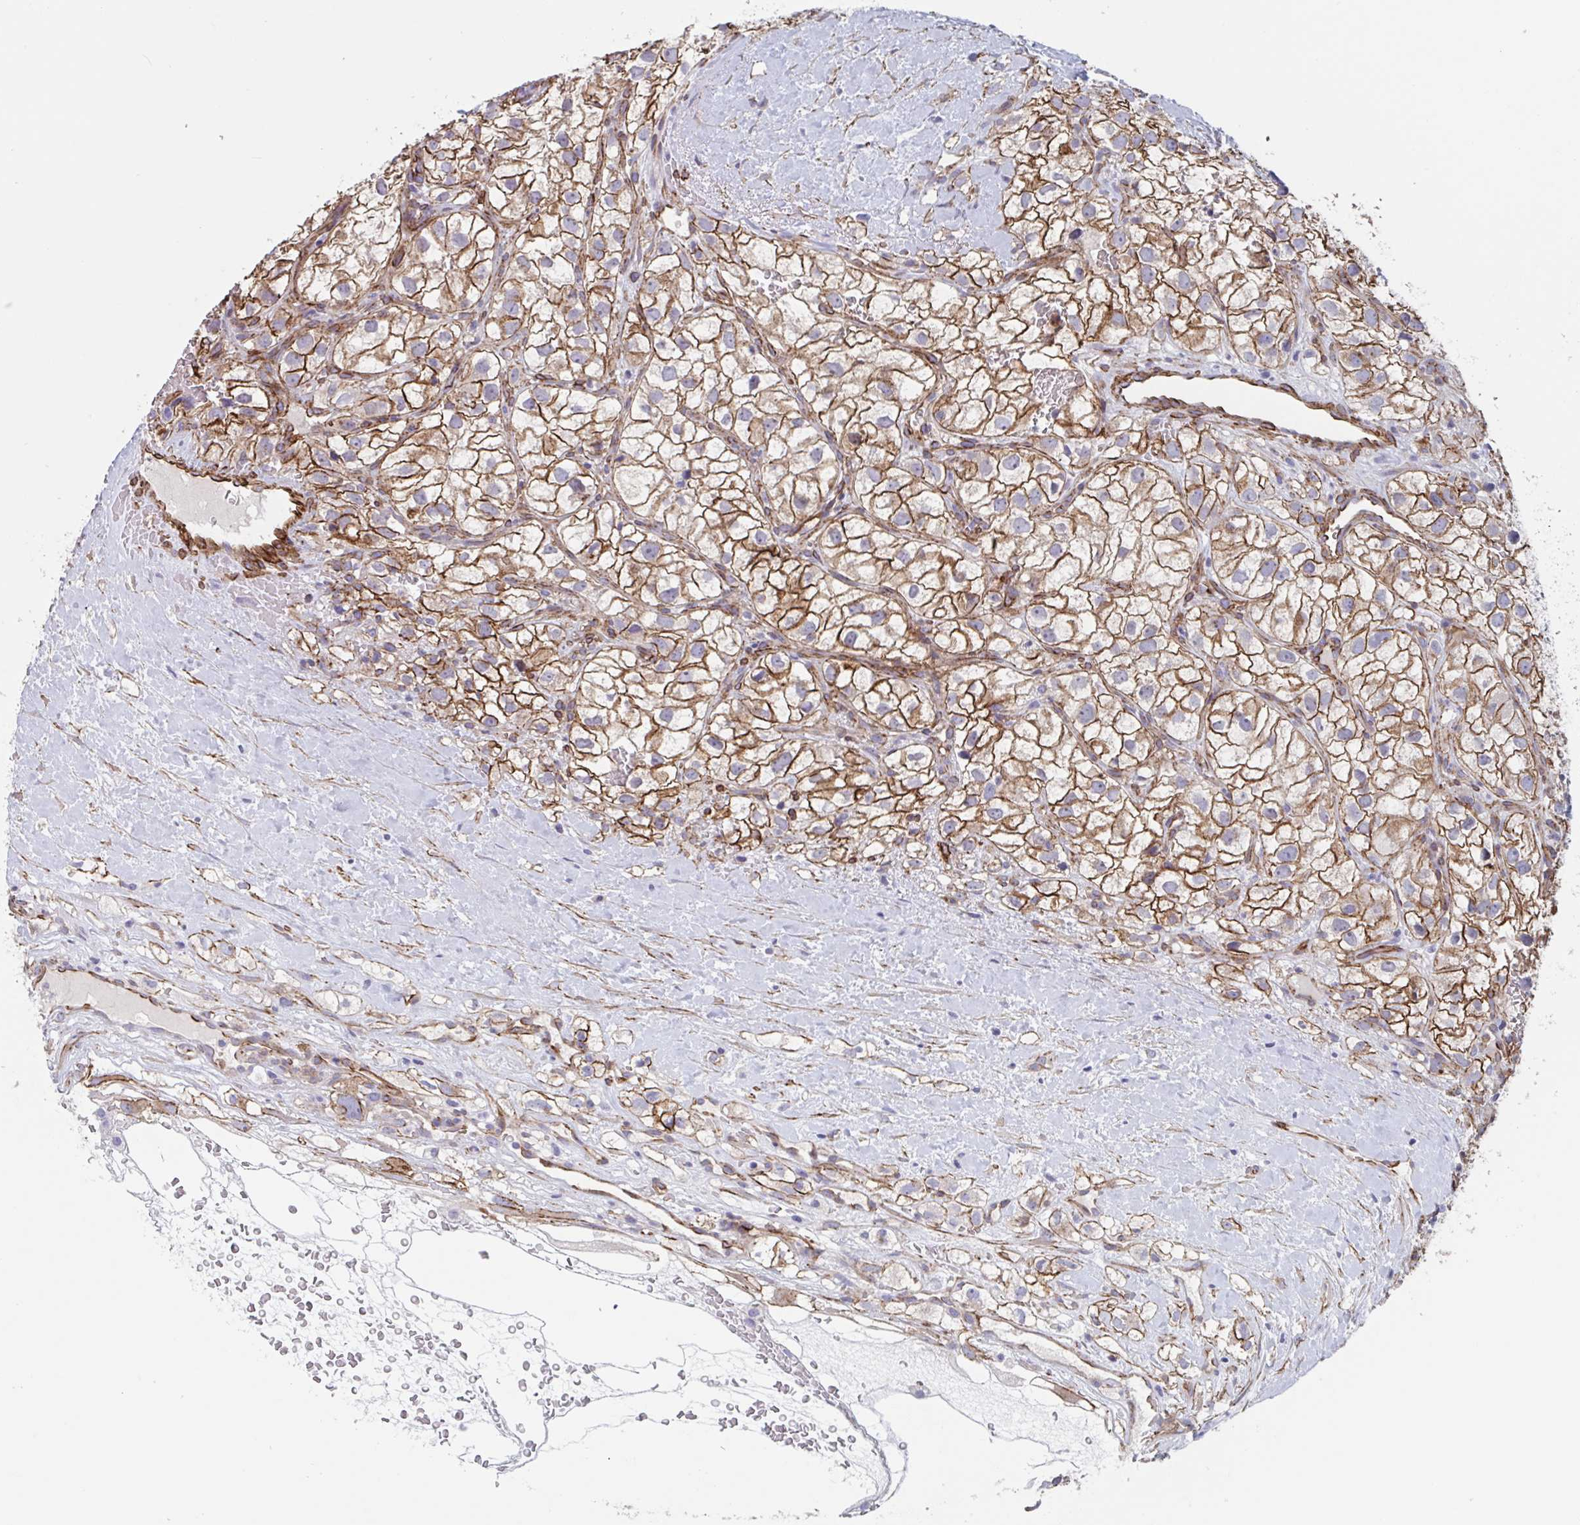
{"staining": {"intensity": "strong", "quantity": ">75%", "location": "cytoplasmic/membranous"}, "tissue": "renal cancer", "cell_type": "Tumor cells", "image_type": "cancer", "snomed": [{"axis": "morphology", "description": "Adenocarcinoma, NOS"}, {"axis": "topography", "description": "Kidney"}], "caption": "DAB immunohistochemical staining of renal cancer (adenocarcinoma) reveals strong cytoplasmic/membranous protein expression in approximately >75% of tumor cells. (DAB = brown stain, brightfield microscopy at high magnification).", "gene": "CITED4", "patient": {"sex": "male", "age": 59}}